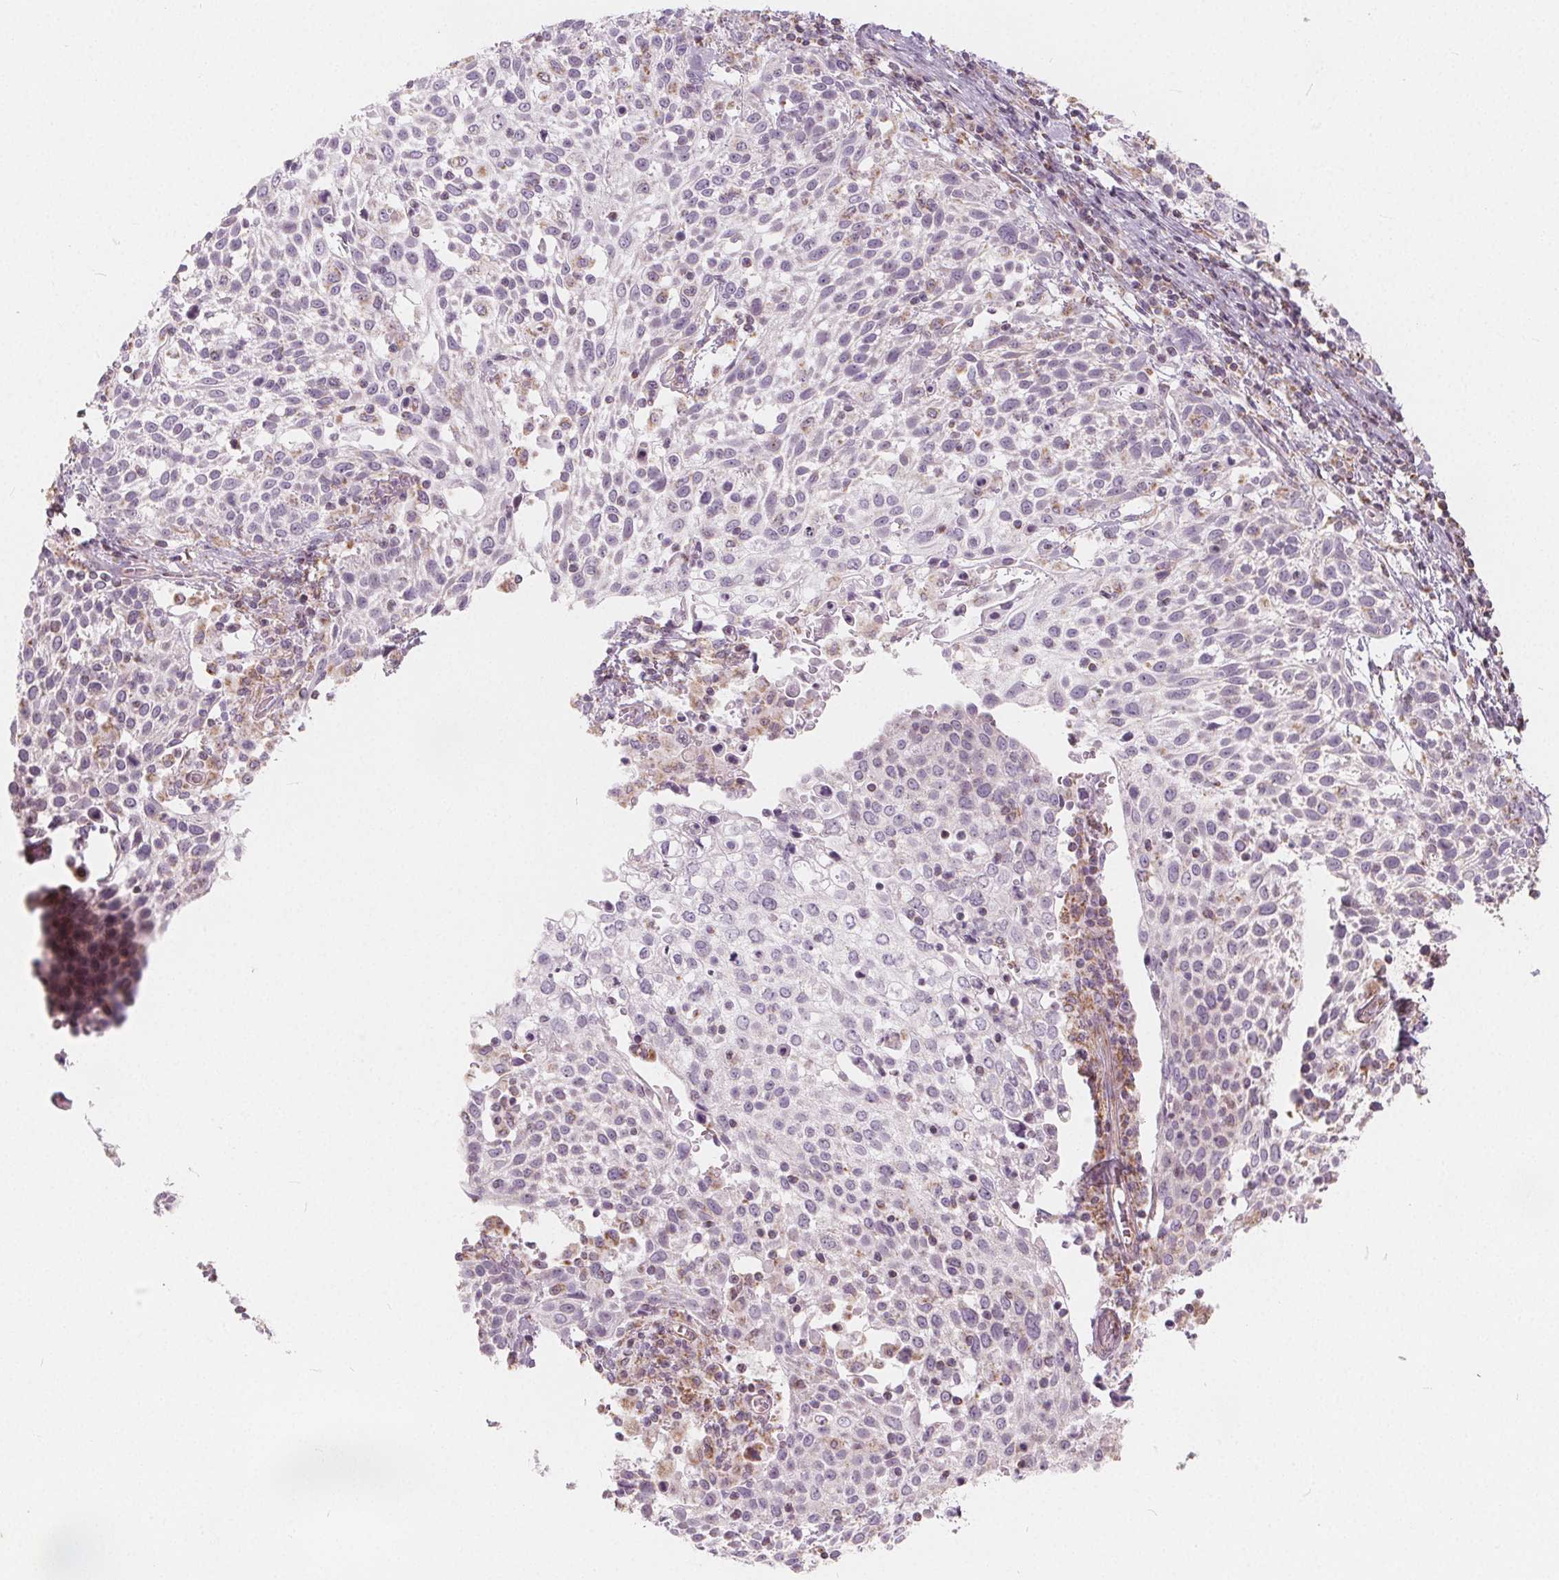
{"staining": {"intensity": "weak", "quantity": "<25%", "location": "cytoplasmic/membranous"}, "tissue": "cervical cancer", "cell_type": "Tumor cells", "image_type": "cancer", "snomed": [{"axis": "morphology", "description": "Squamous cell carcinoma, NOS"}, {"axis": "topography", "description": "Cervix"}], "caption": "The micrograph reveals no significant expression in tumor cells of squamous cell carcinoma (cervical).", "gene": "NUP210L", "patient": {"sex": "female", "age": 61}}